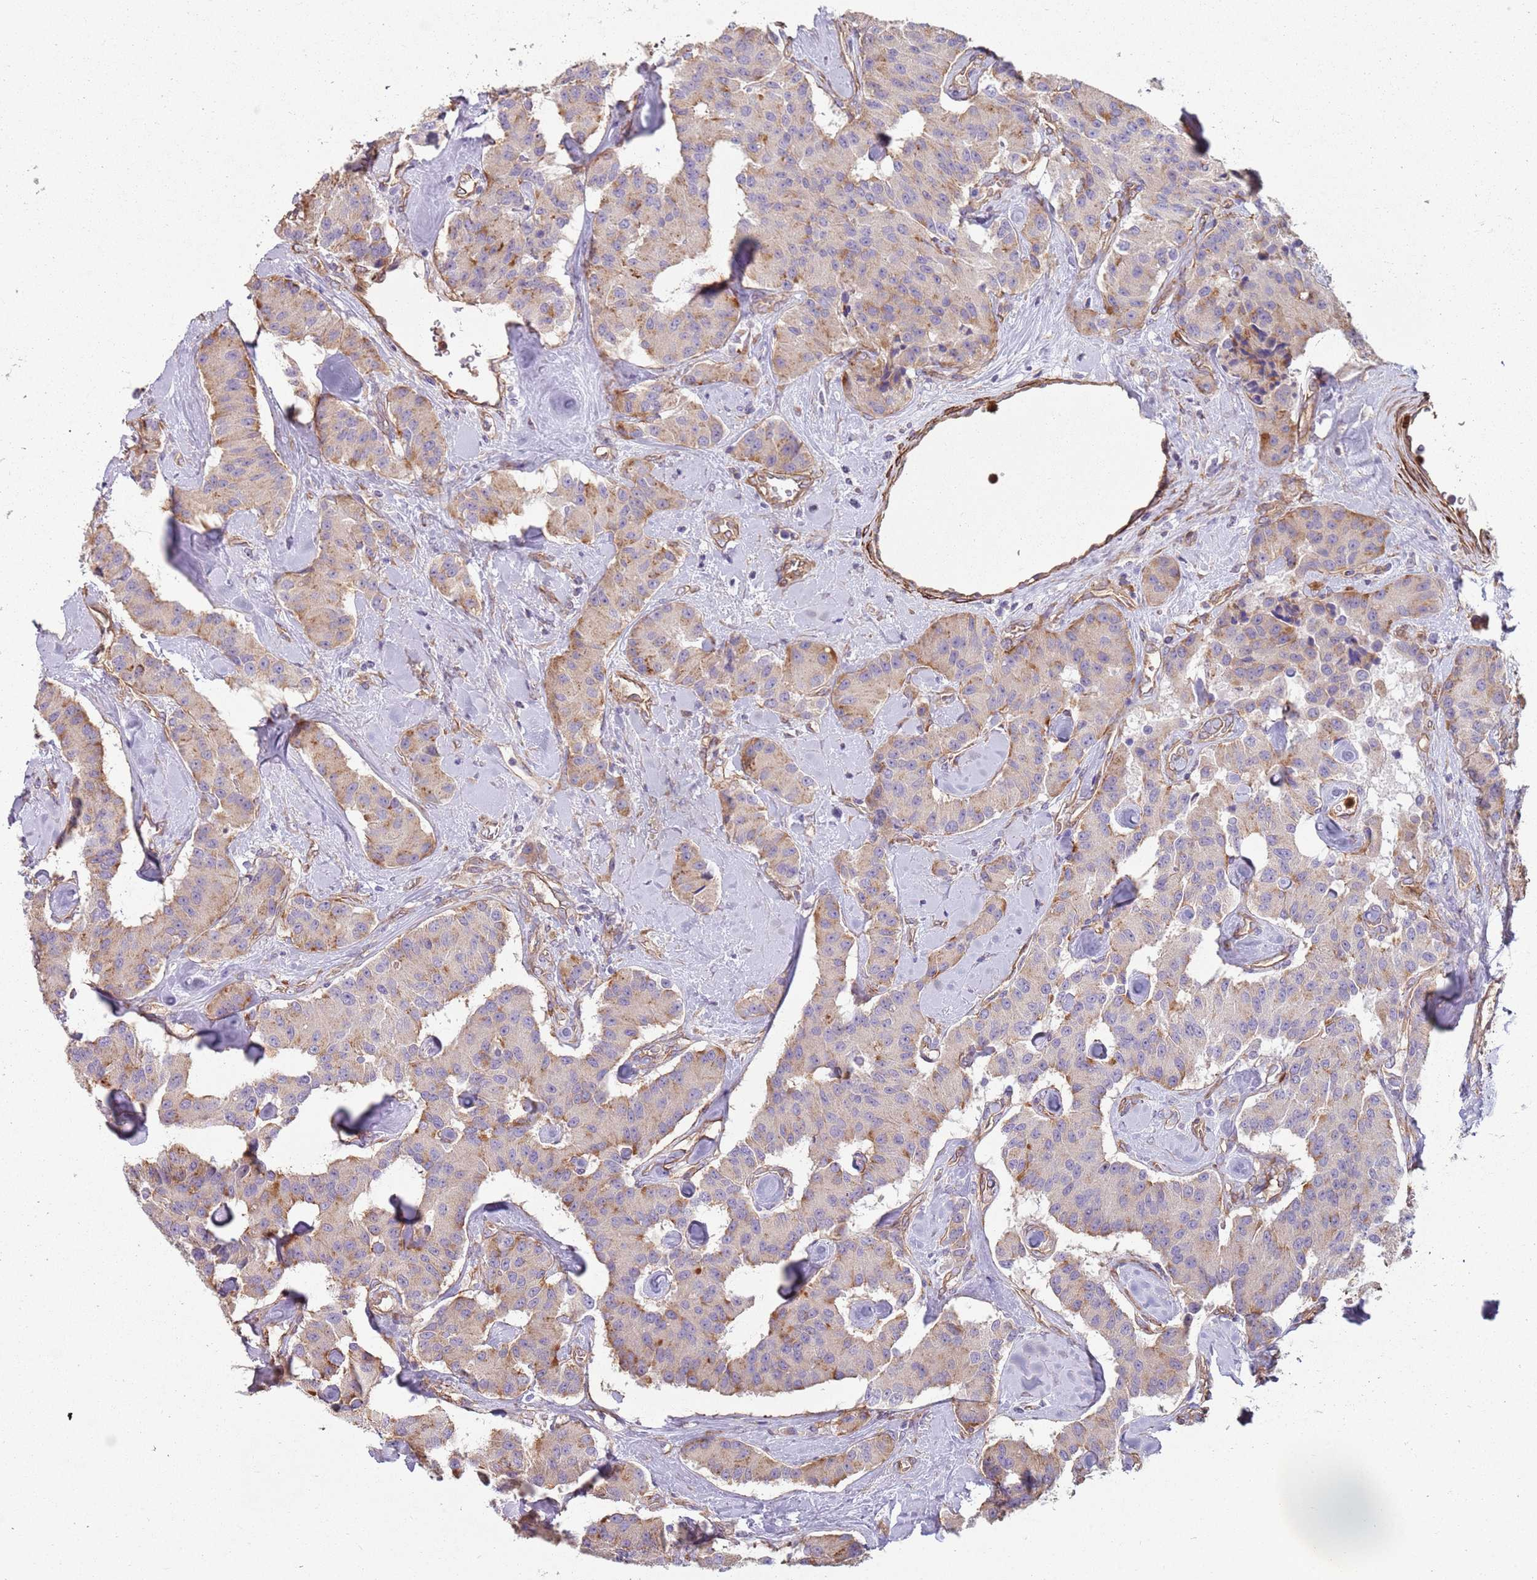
{"staining": {"intensity": "moderate", "quantity": "<25%", "location": "cytoplasmic/membranous"}, "tissue": "carcinoid", "cell_type": "Tumor cells", "image_type": "cancer", "snomed": [{"axis": "morphology", "description": "Carcinoid, malignant, NOS"}, {"axis": "topography", "description": "Pancreas"}], "caption": "Malignant carcinoid tissue exhibits moderate cytoplasmic/membranous staining in about <25% of tumor cells (DAB (3,3'-diaminobenzidine) IHC with brightfield microscopy, high magnification).", "gene": "PHLPP2", "patient": {"sex": "male", "age": 41}}